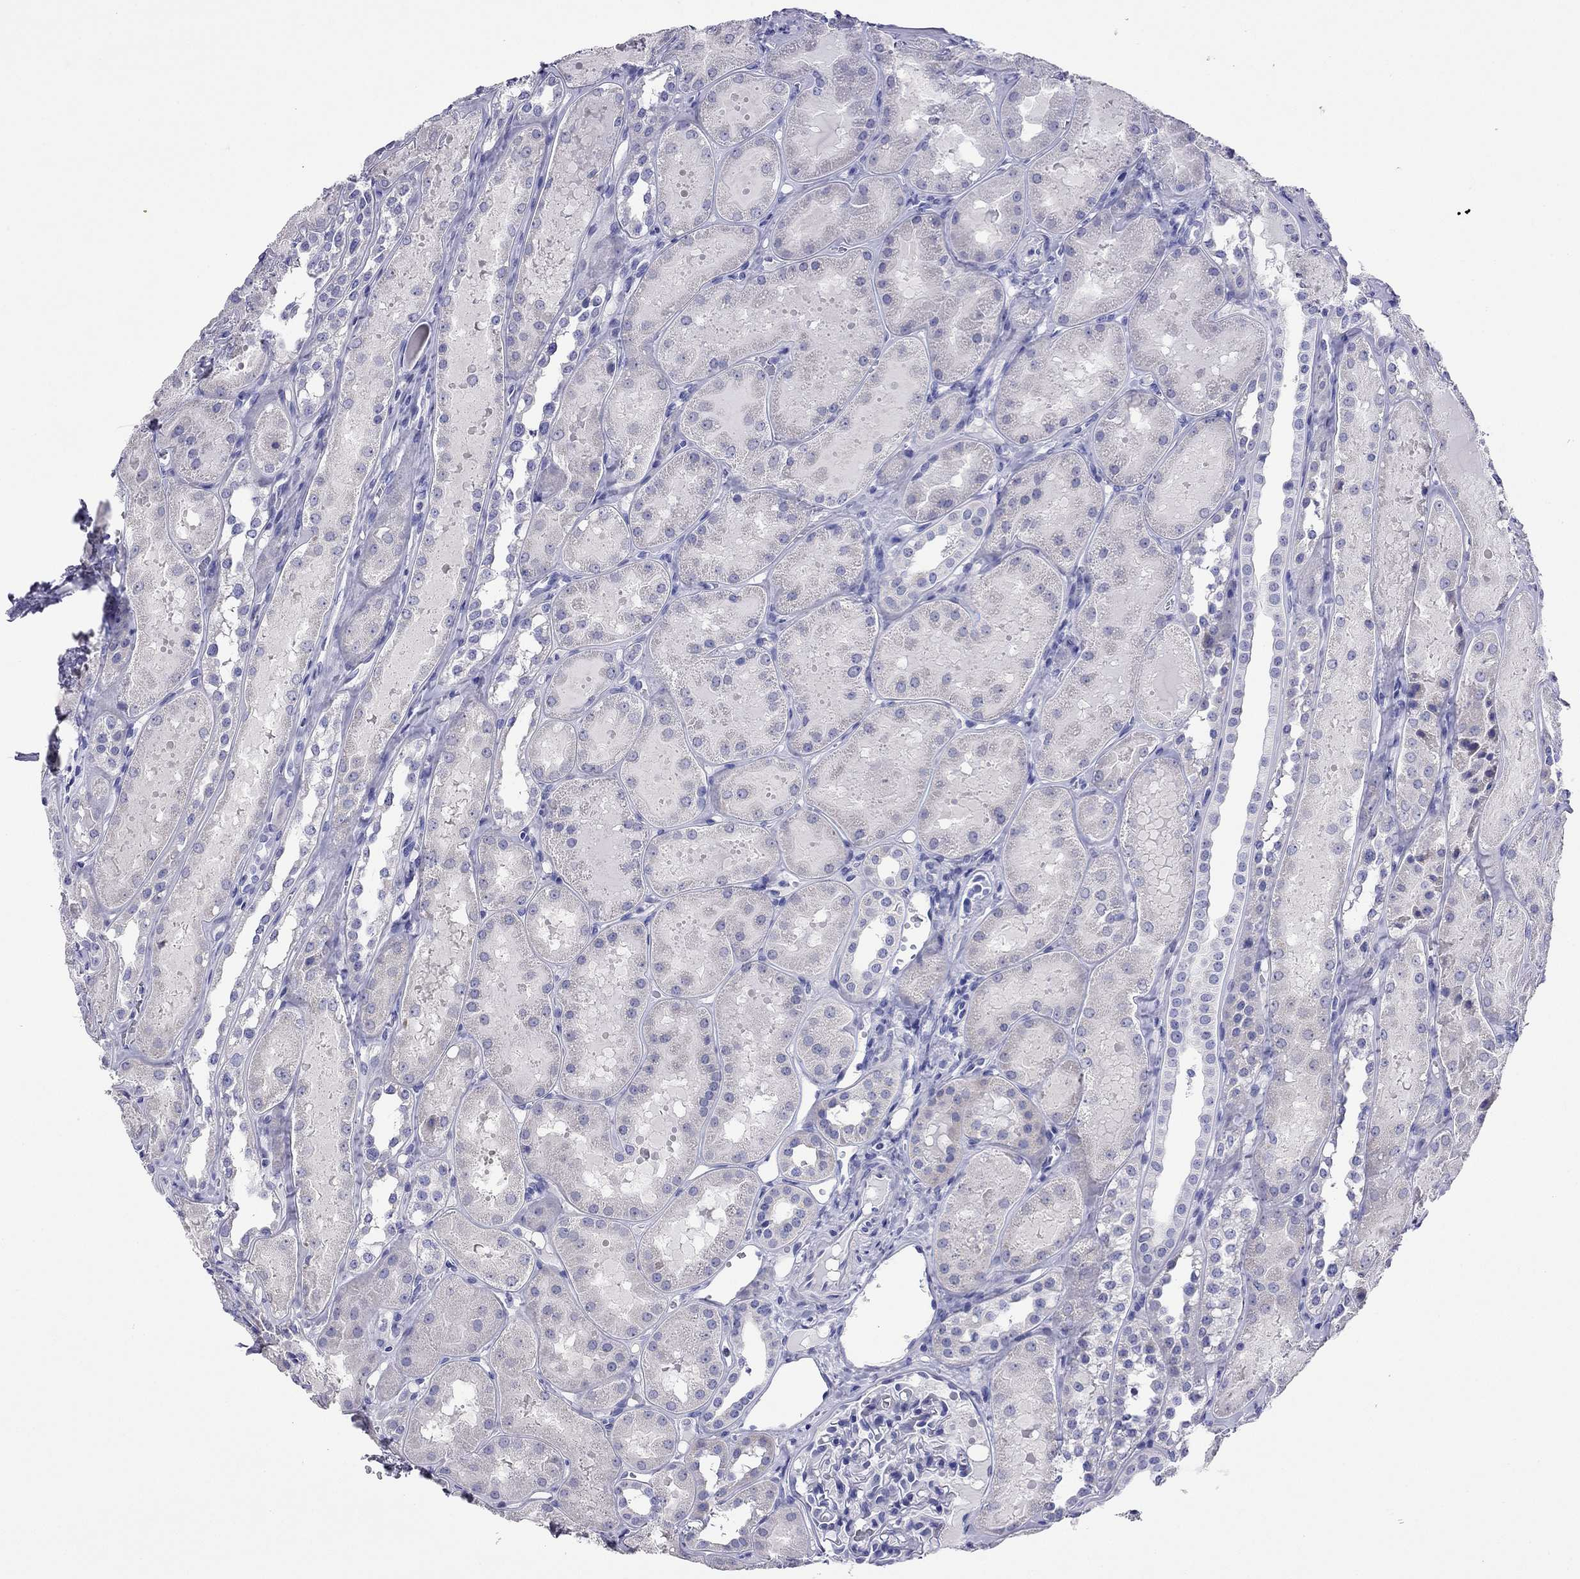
{"staining": {"intensity": "negative", "quantity": "none", "location": "none"}, "tissue": "kidney", "cell_type": "Cells in glomeruli", "image_type": "normal", "snomed": [{"axis": "morphology", "description": "Normal tissue, NOS"}, {"axis": "topography", "description": "Kidney"}, {"axis": "topography", "description": "Urinary bladder"}], "caption": "Immunohistochemical staining of unremarkable human kidney reveals no significant expression in cells in glomeruli. Brightfield microscopy of immunohistochemistry stained with DAB (brown) and hematoxylin (blue), captured at high magnification.", "gene": "FIGLA", "patient": {"sex": "male", "age": 16}}